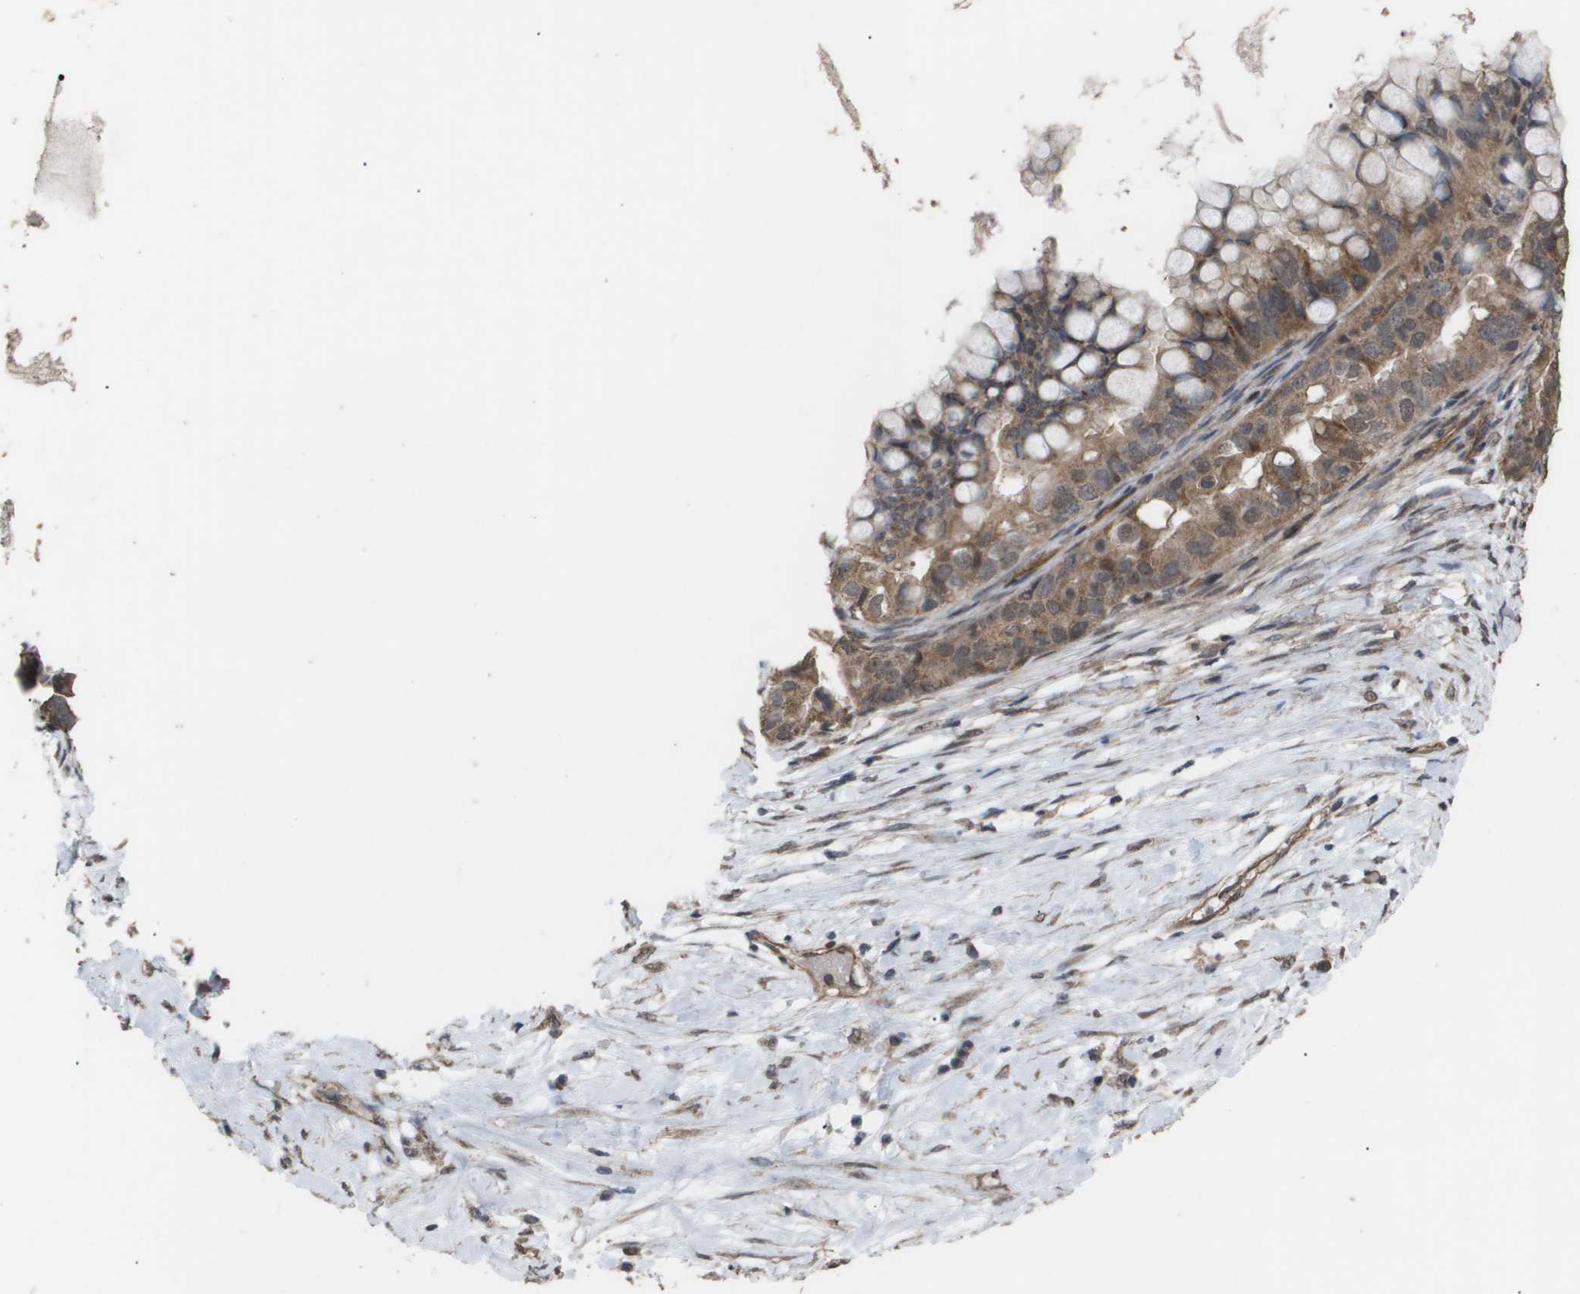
{"staining": {"intensity": "moderate", "quantity": ">75%", "location": "cytoplasmic/membranous"}, "tissue": "ovarian cancer", "cell_type": "Tumor cells", "image_type": "cancer", "snomed": [{"axis": "morphology", "description": "Cystadenocarcinoma, mucinous, NOS"}, {"axis": "topography", "description": "Ovary"}], "caption": "The immunohistochemical stain shows moderate cytoplasmic/membranous expression in tumor cells of ovarian cancer tissue. The staining is performed using DAB (3,3'-diaminobenzidine) brown chromogen to label protein expression. The nuclei are counter-stained blue using hematoxylin.", "gene": "CUL5", "patient": {"sex": "female", "age": 80}}